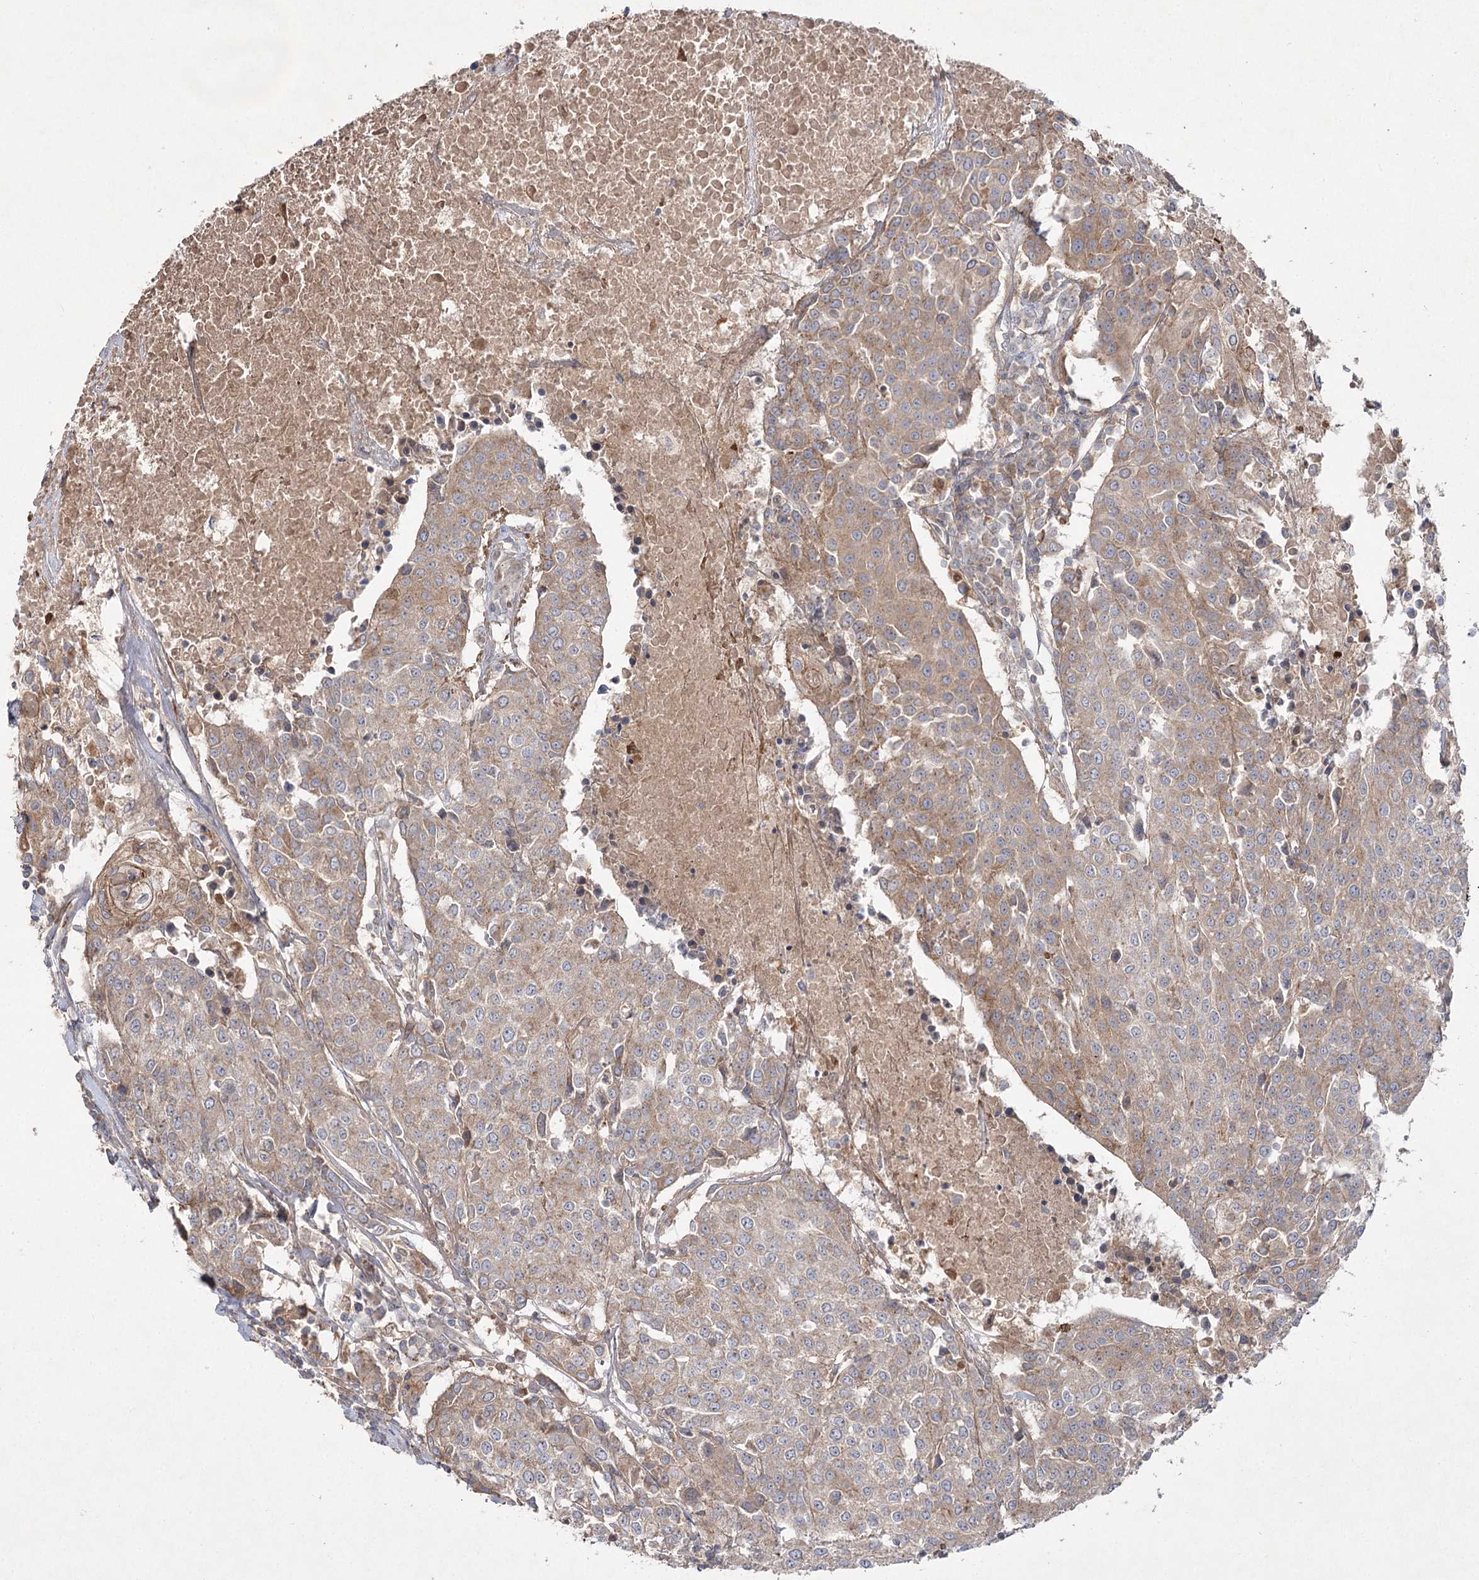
{"staining": {"intensity": "moderate", "quantity": ">75%", "location": "cytoplasmic/membranous"}, "tissue": "urothelial cancer", "cell_type": "Tumor cells", "image_type": "cancer", "snomed": [{"axis": "morphology", "description": "Urothelial carcinoma, High grade"}, {"axis": "topography", "description": "Urinary bladder"}], "caption": "The photomicrograph displays immunohistochemical staining of urothelial cancer. There is moderate cytoplasmic/membranous staining is appreciated in about >75% of tumor cells.", "gene": "KIAA0825", "patient": {"sex": "female", "age": 85}}